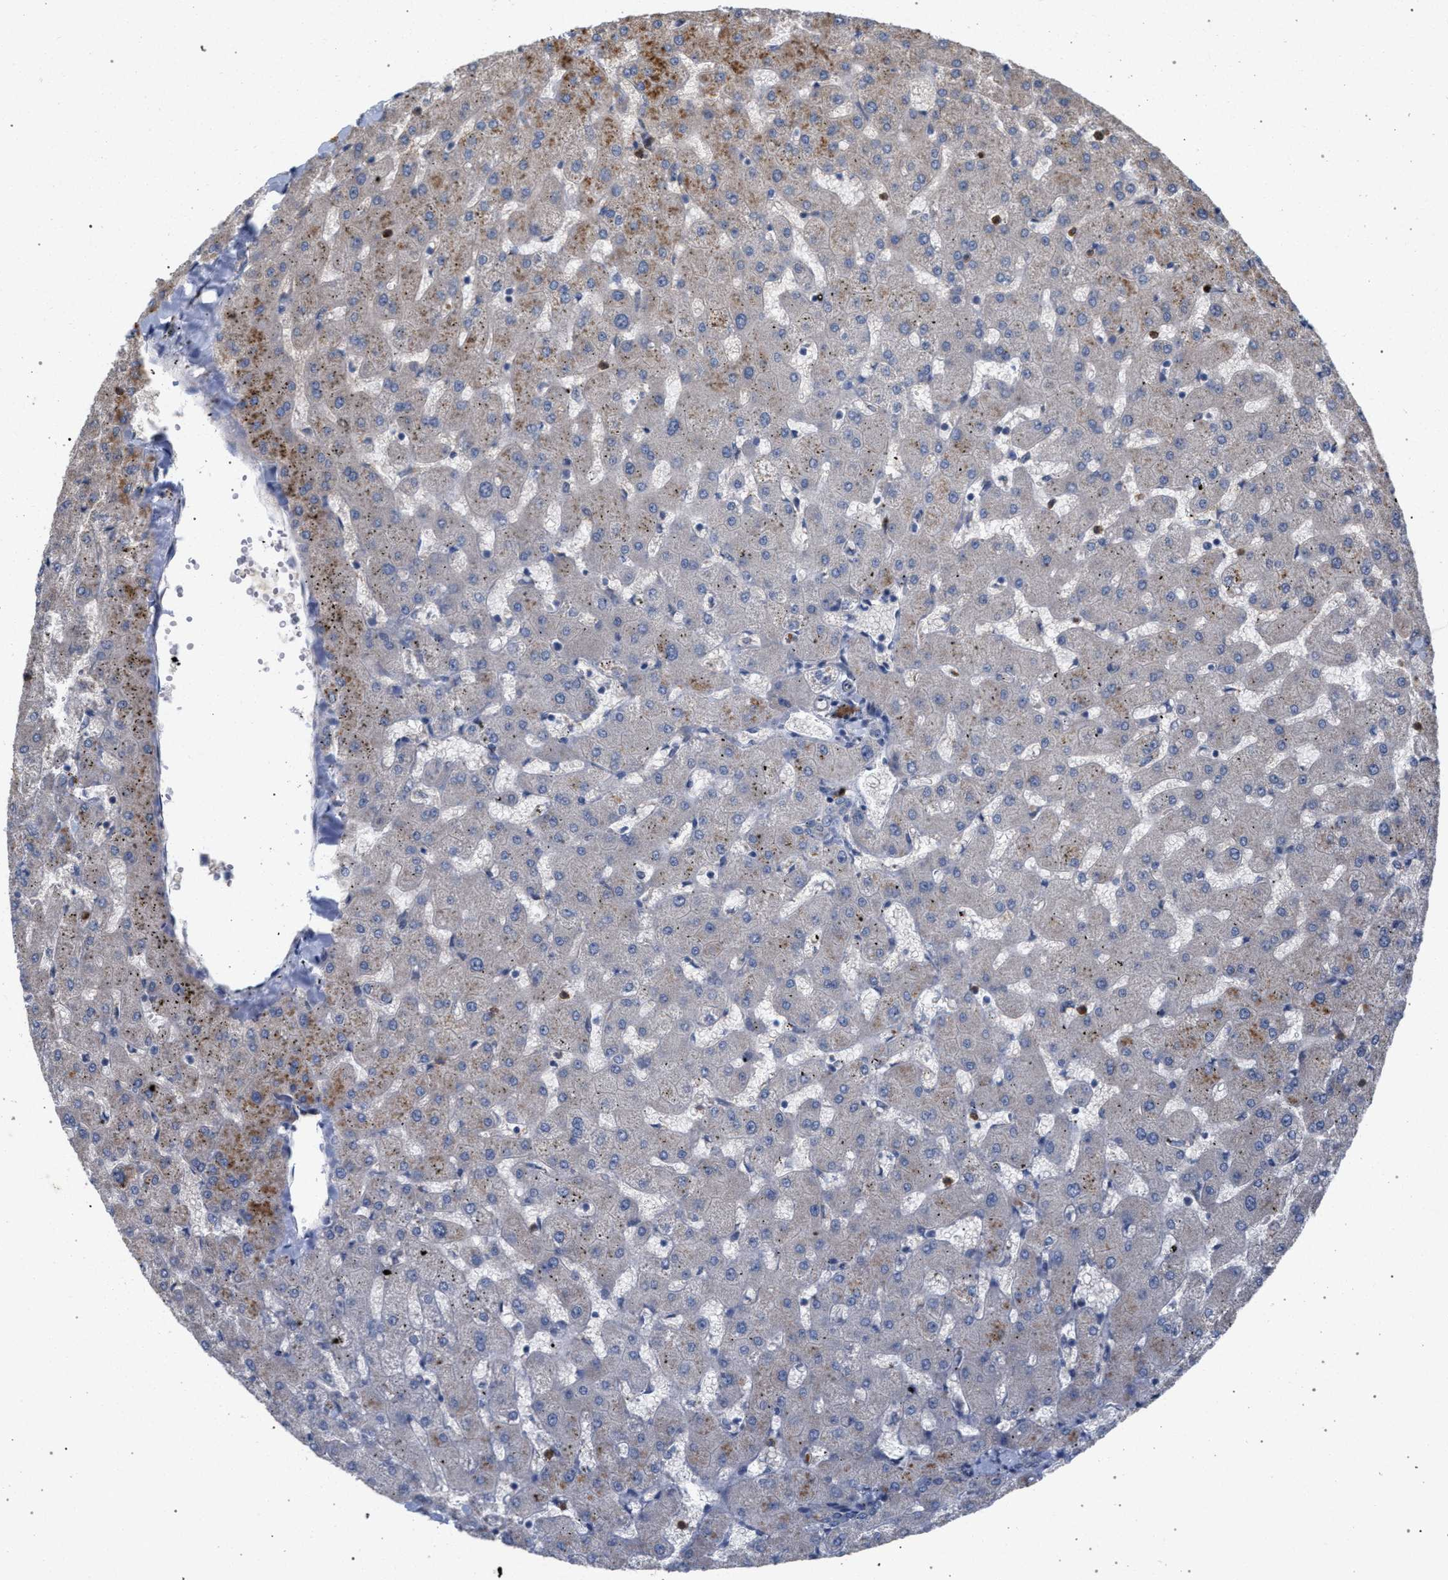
{"staining": {"intensity": "weak", "quantity": "<25%", "location": "cytoplasmic/membranous"}, "tissue": "liver", "cell_type": "Cholangiocytes", "image_type": "normal", "snomed": [{"axis": "morphology", "description": "Normal tissue, NOS"}, {"axis": "topography", "description": "Liver"}], "caption": "Protein analysis of normal liver reveals no significant staining in cholangiocytes.", "gene": "MAMDC2", "patient": {"sex": "female", "age": 63}}